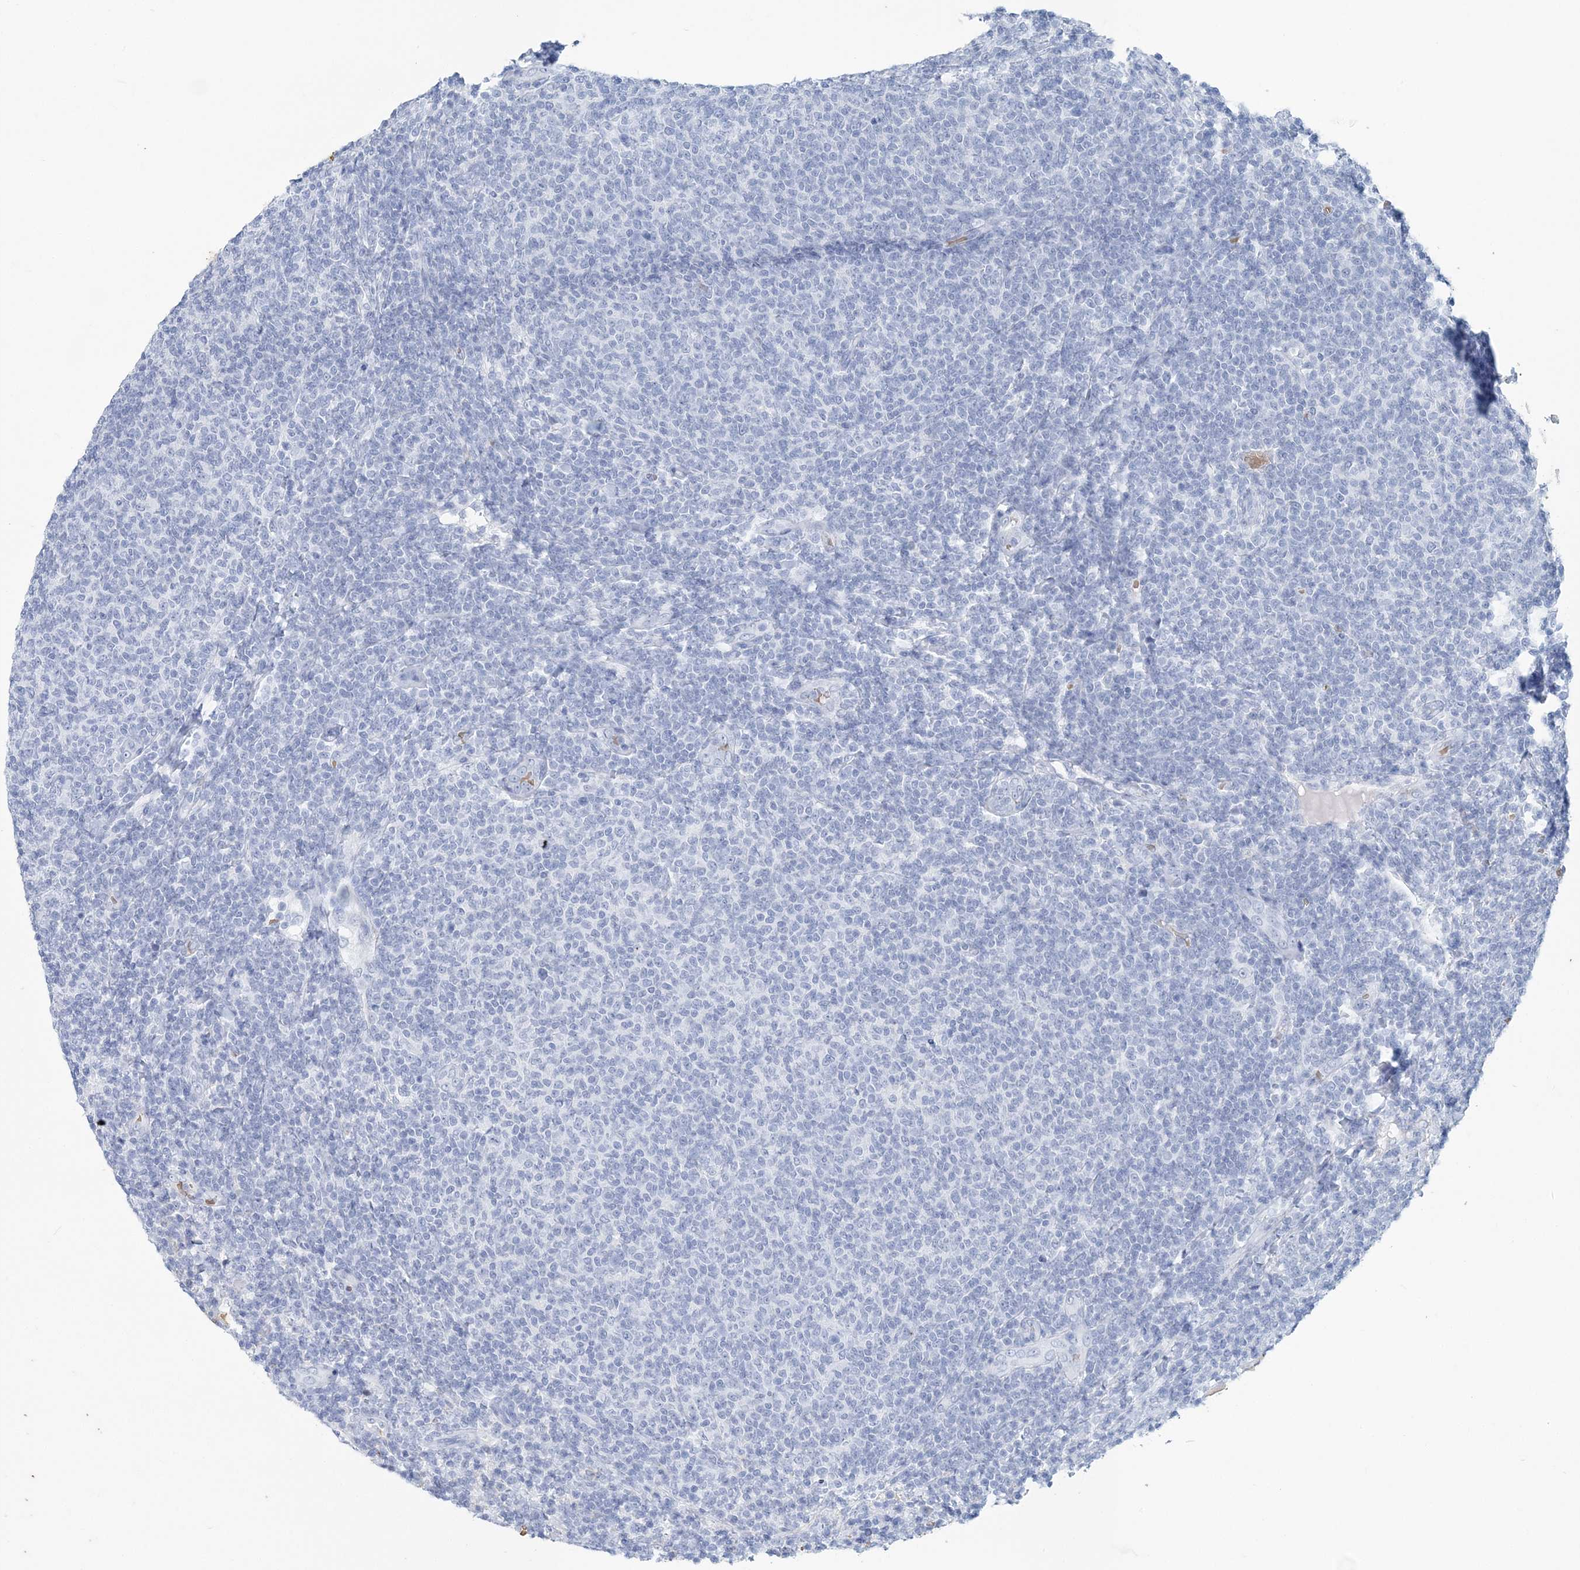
{"staining": {"intensity": "negative", "quantity": "none", "location": "none"}, "tissue": "lymphoma", "cell_type": "Tumor cells", "image_type": "cancer", "snomed": [{"axis": "morphology", "description": "Malignant lymphoma, non-Hodgkin's type, Low grade"}, {"axis": "topography", "description": "Lymph node"}], "caption": "The photomicrograph shows no significant positivity in tumor cells of low-grade malignant lymphoma, non-Hodgkin's type. (Brightfield microscopy of DAB (3,3'-diaminobenzidine) immunohistochemistry (IHC) at high magnification).", "gene": "HBD", "patient": {"sex": "male", "age": 66}}